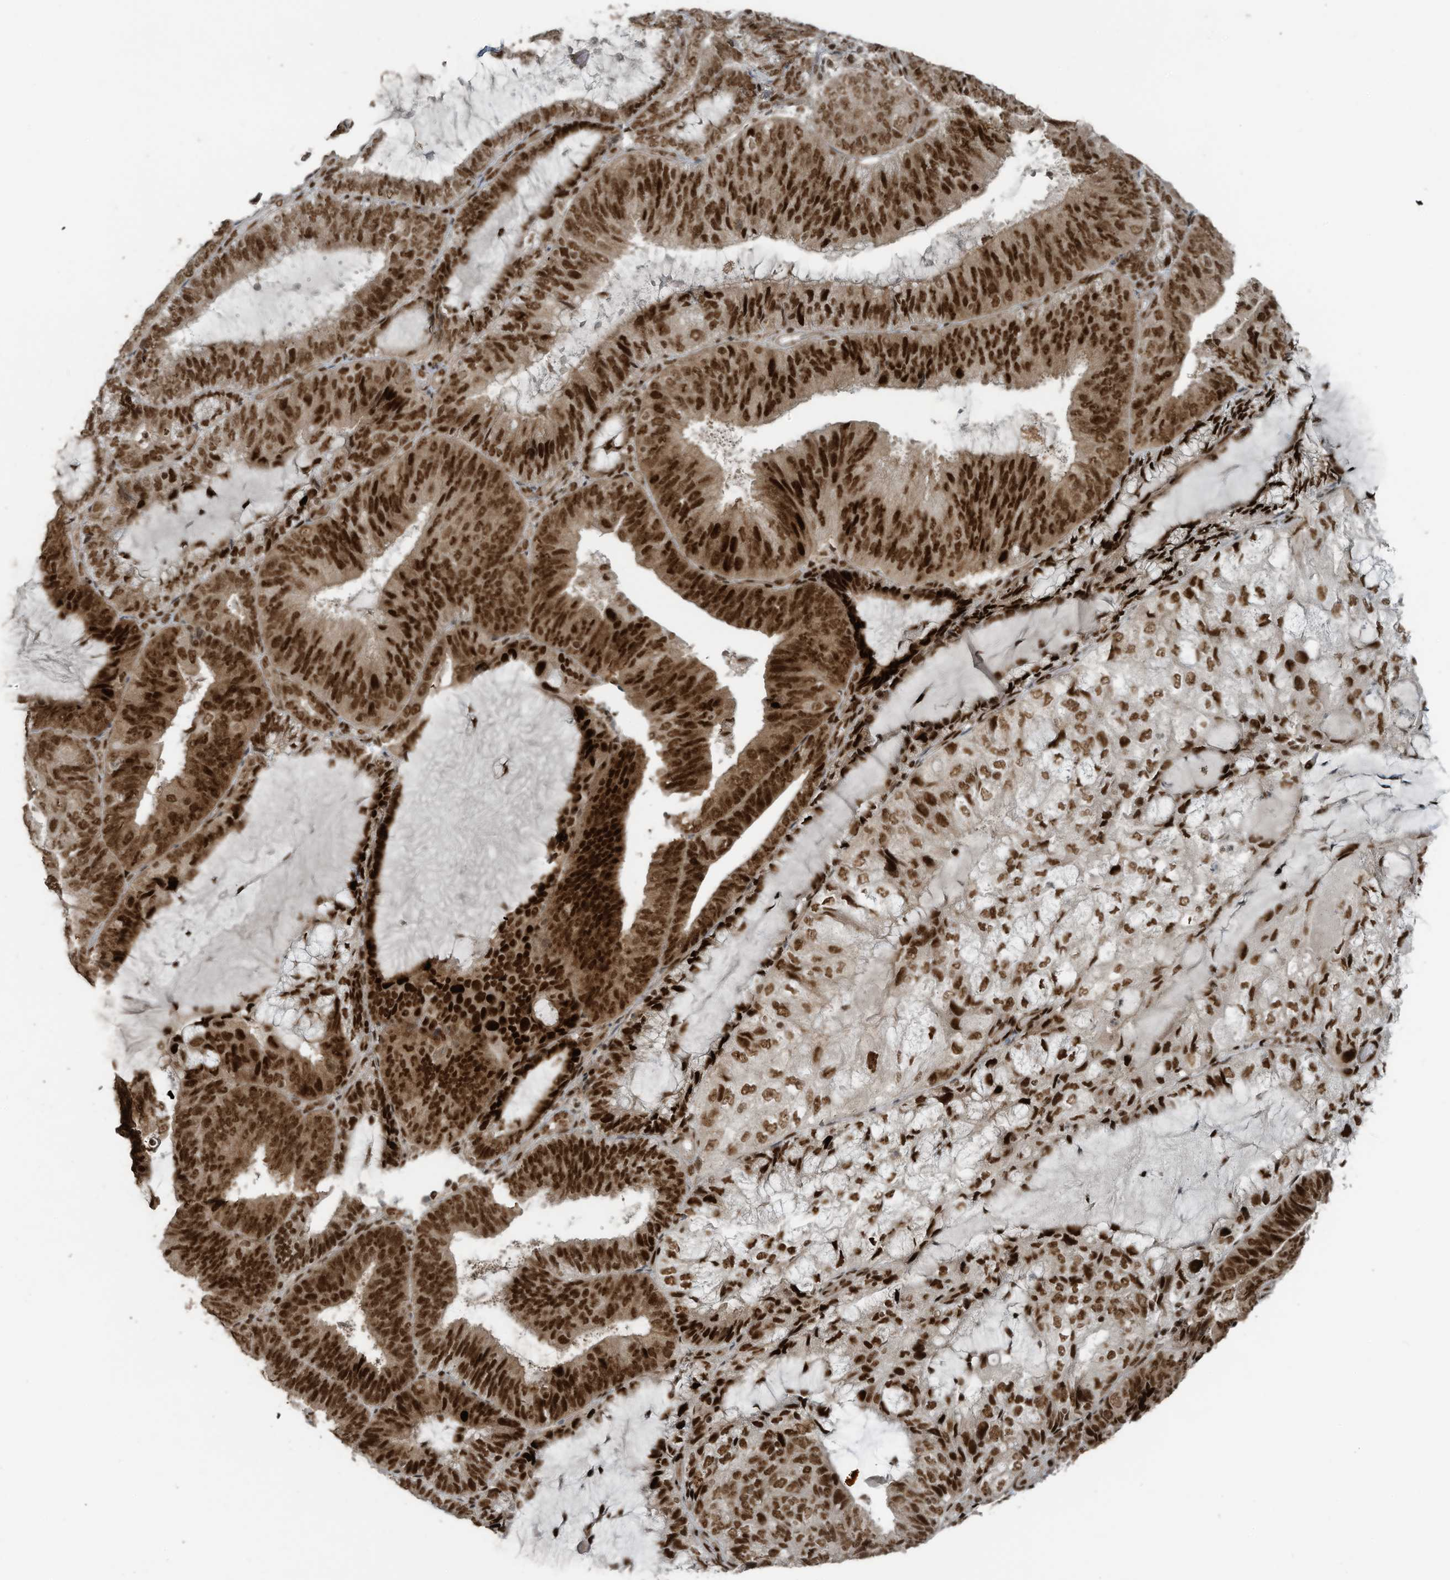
{"staining": {"intensity": "strong", "quantity": ">75%", "location": "nuclear"}, "tissue": "endometrial cancer", "cell_type": "Tumor cells", "image_type": "cancer", "snomed": [{"axis": "morphology", "description": "Adenocarcinoma, NOS"}, {"axis": "topography", "description": "Endometrium"}], "caption": "Brown immunohistochemical staining in adenocarcinoma (endometrial) reveals strong nuclear staining in approximately >75% of tumor cells.", "gene": "PCNP", "patient": {"sex": "female", "age": 81}}